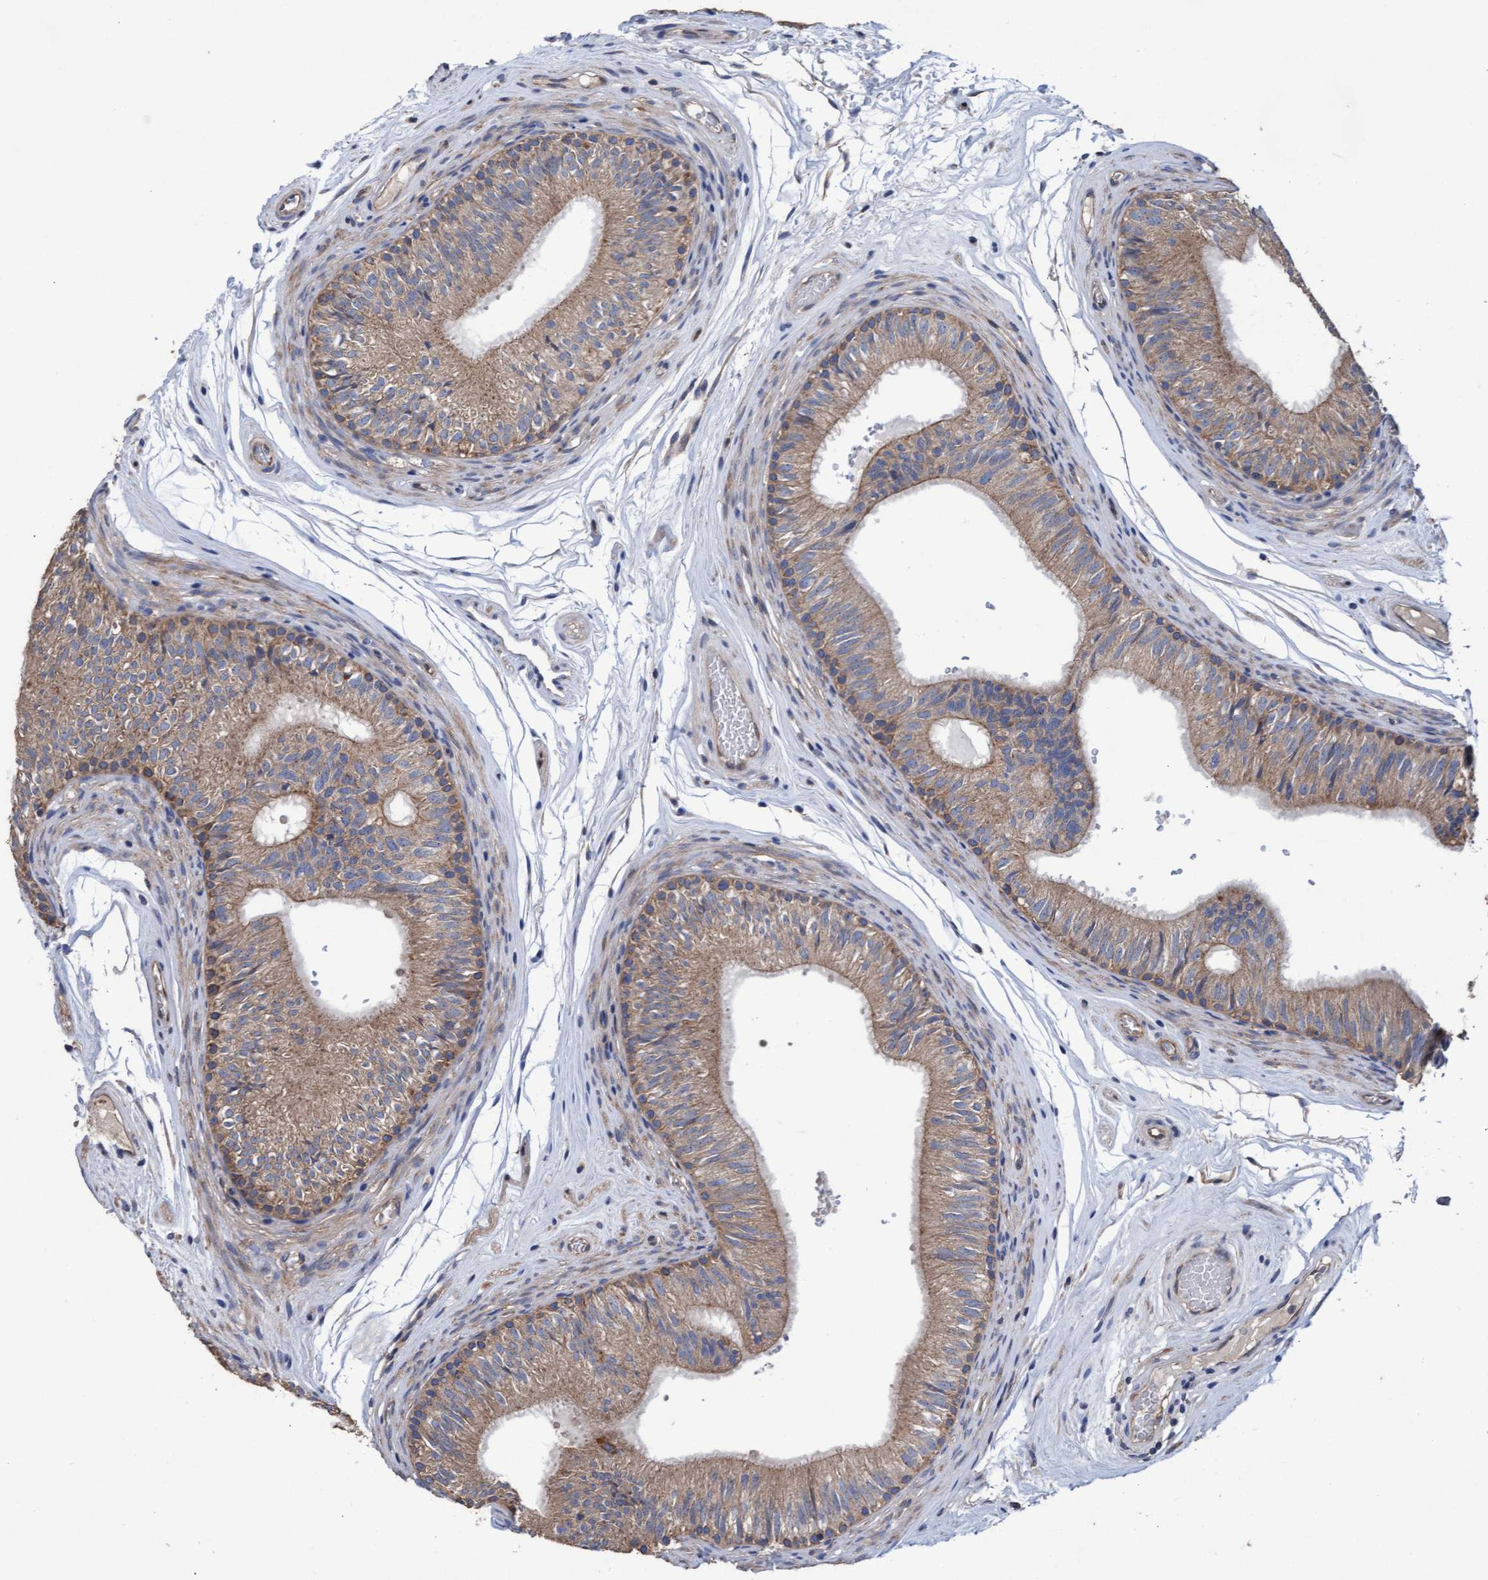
{"staining": {"intensity": "moderate", "quantity": ">75%", "location": "cytoplasmic/membranous"}, "tissue": "epididymis", "cell_type": "Glandular cells", "image_type": "normal", "snomed": [{"axis": "morphology", "description": "Normal tissue, NOS"}, {"axis": "topography", "description": "Epididymis"}], "caption": "An image of epididymis stained for a protein displays moderate cytoplasmic/membranous brown staining in glandular cells. (IHC, brightfield microscopy, high magnification).", "gene": "MRPL38", "patient": {"sex": "male", "age": 36}}